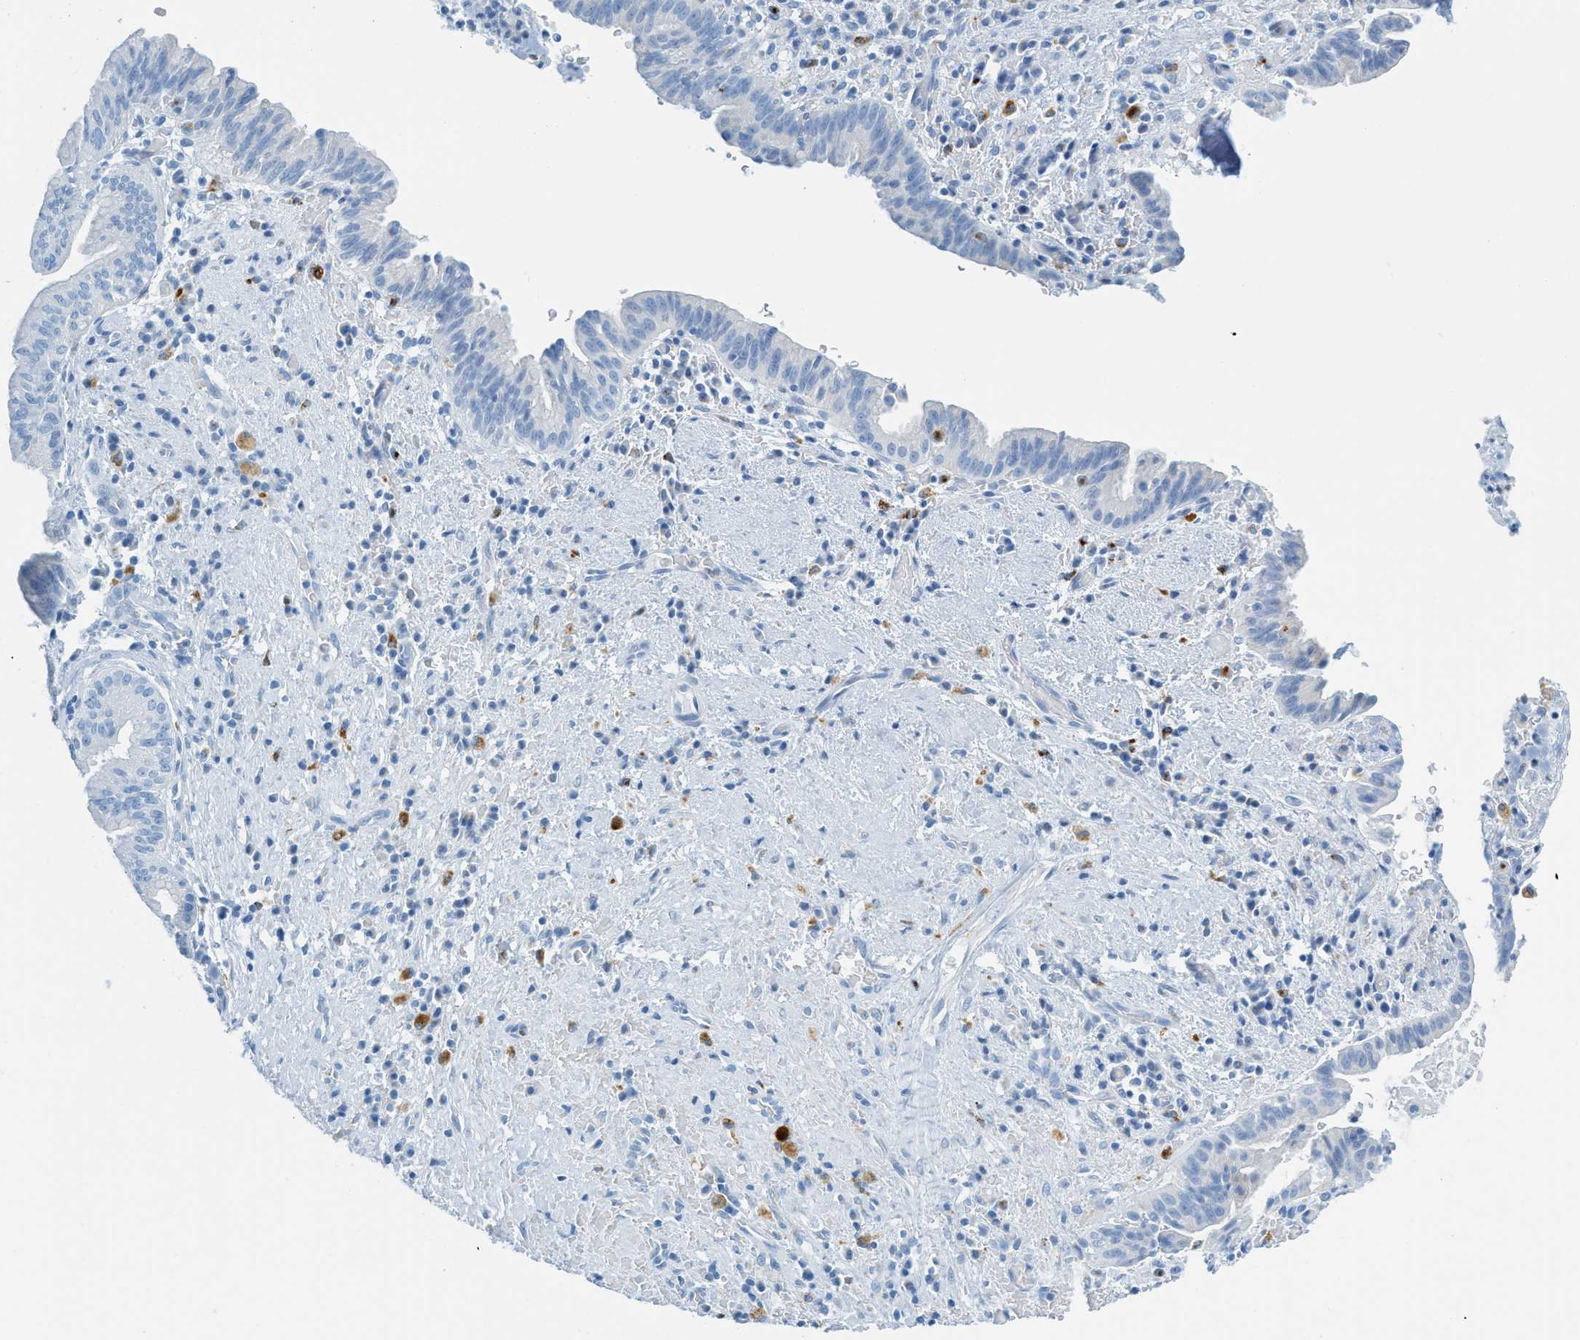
{"staining": {"intensity": "negative", "quantity": "none", "location": "none"}, "tissue": "liver cancer", "cell_type": "Tumor cells", "image_type": "cancer", "snomed": [{"axis": "morphology", "description": "Cholangiocarcinoma"}, {"axis": "topography", "description": "Liver"}], "caption": "The immunohistochemistry (IHC) photomicrograph has no significant expression in tumor cells of cholangiocarcinoma (liver) tissue.", "gene": "C21orf62", "patient": {"sex": "female", "age": 38}}